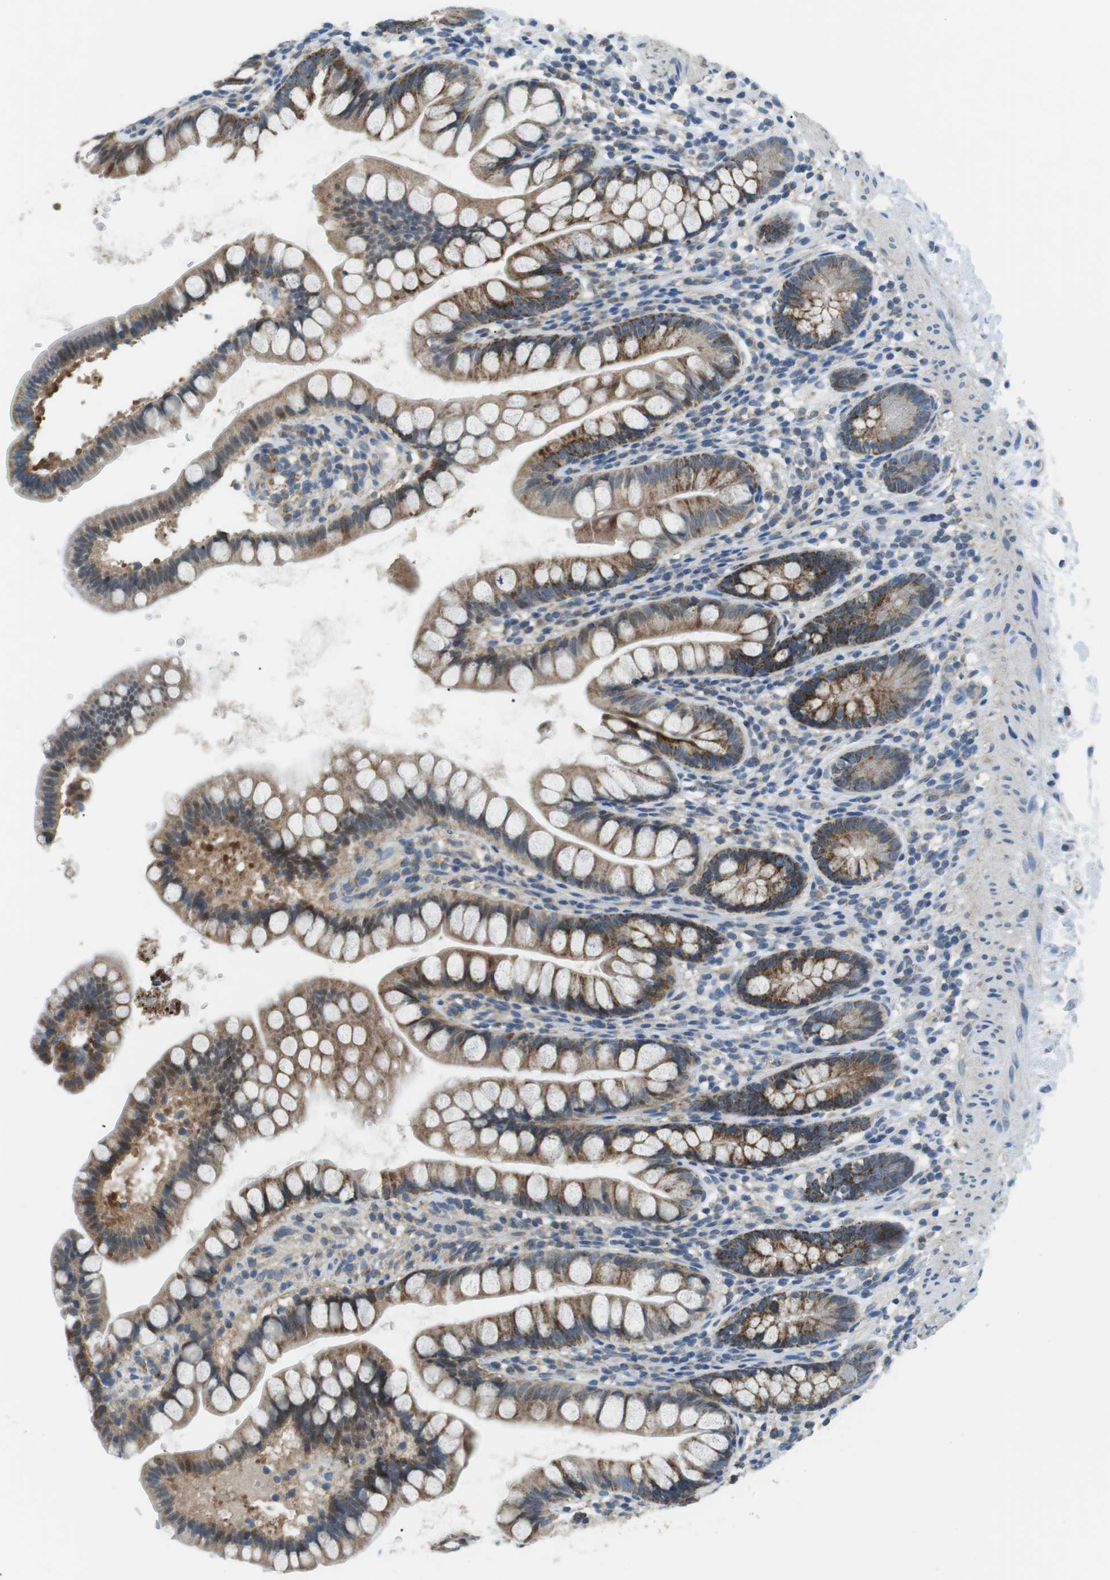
{"staining": {"intensity": "moderate", "quantity": ">75%", "location": "cytoplasmic/membranous"}, "tissue": "small intestine", "cell_type": "Glandular cells", "image_type": "normal", "snomed": [{"axis": "morphology", "description": "Normal tissue, NOS"}, {"axis": "topography", "description": "Small intestine"}], "caption": "Human small intestine stained for a protein (brown) exhibits moderate cytoplasmic/membranous positive positivity in about >75% of glandular cells.", "gene": "BACE1", "patient": {"sex": "female", "age": 84}}